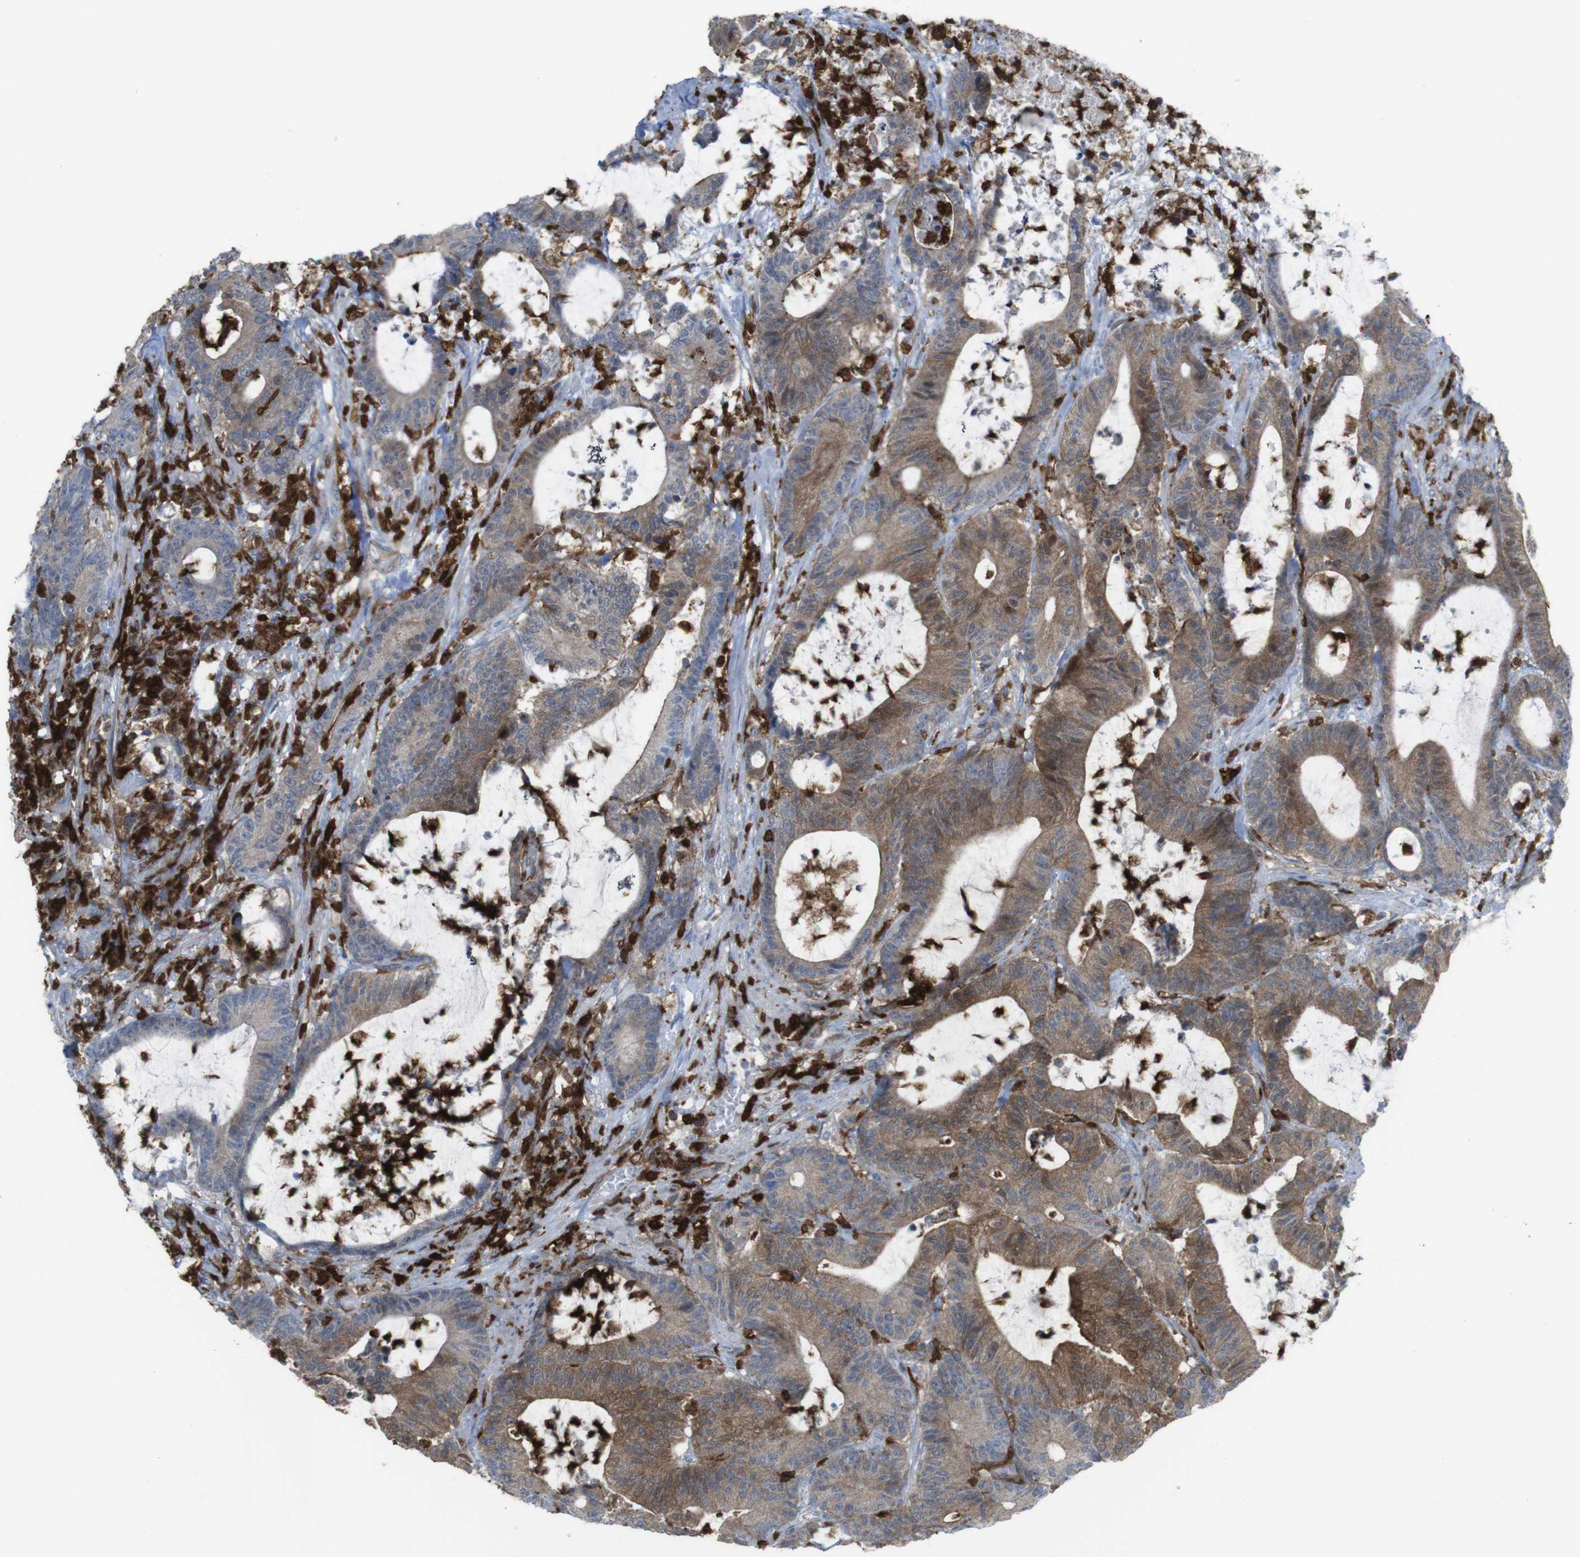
{"staining": {"intensity": "moderate", "quantity": ">75%", "location": "cytoplasmic/membranous"}, "tissue": "colorectal cancer", "cell_type": "Tumor cells", "image_type": "cancer", "snomed": [{"axis": "morphology", "description": "Adenocarcinoma, NOS"}, {"axis": "topography", "description": "Colon"}], "caption": "Moderate cytoplasmic/membranous positivity for a protein is identified in approximately >75% of tumor cells of colorectal cancer using immunohistochemistry.", "gene": "PRKCD", "patient": {"sex": "female", "age": 84}}